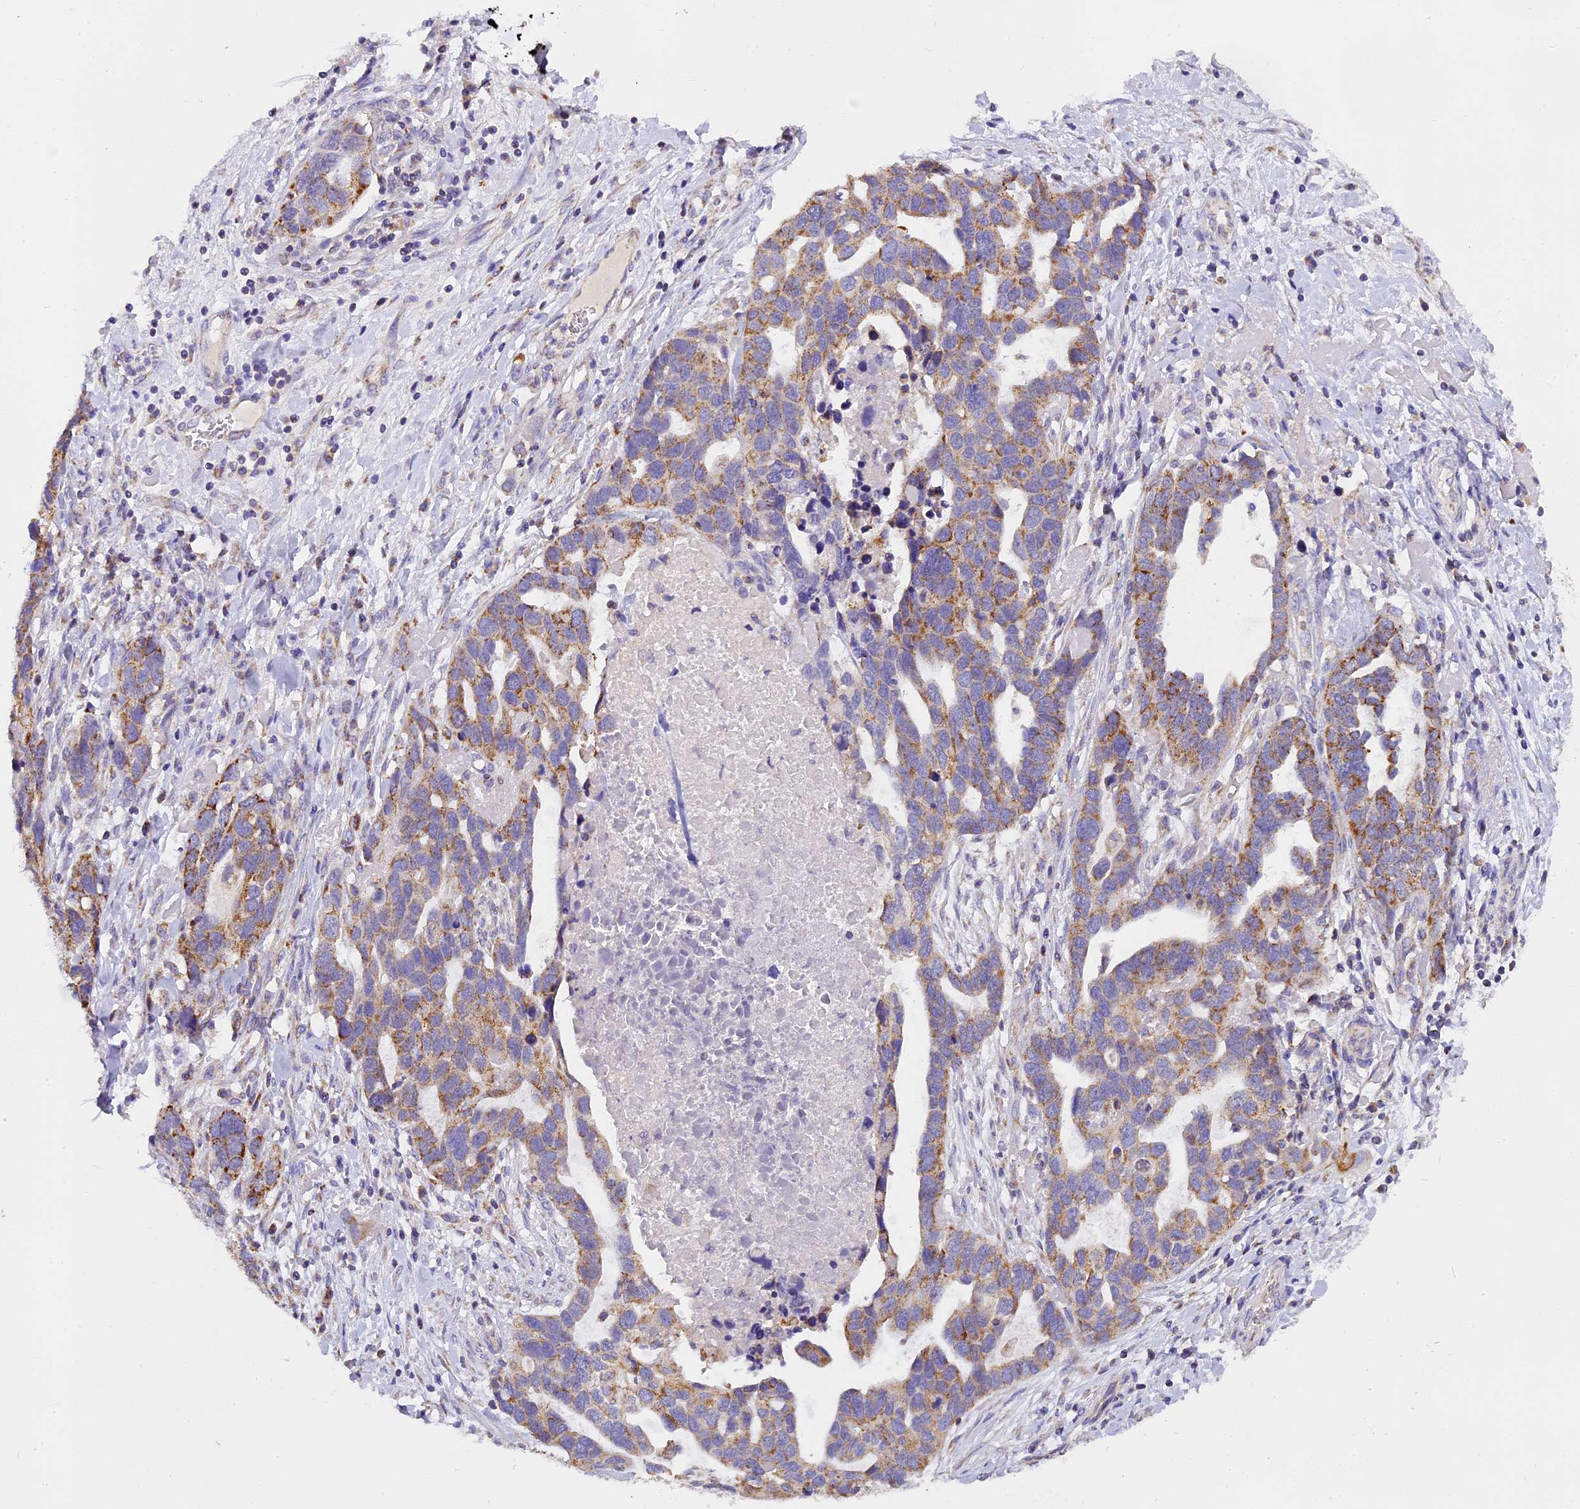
{"staining": {"intensity": "moderate", "quantity": "25%-75%", "location": "cytoplasmic/membranous"}, "tissue": "ovarian cancer", "cell_type": "Tumor cells", "image_type": "cancer", "snomed": [{"axis": "morphology", "description": "Cystadenocarcinoma, serous, NOS"}, {"axis": "topography", "description": "Ovary"}], "caption": "Immunohistochemical staining of human ovarian cancer (serous cystadenocarcinoma) shows moderate cytoplasmic/membranous protein expression in about 25%-75% of tumor cells.", "gene": "MGME1", "patient": {"sex": "female", "age": 54}}